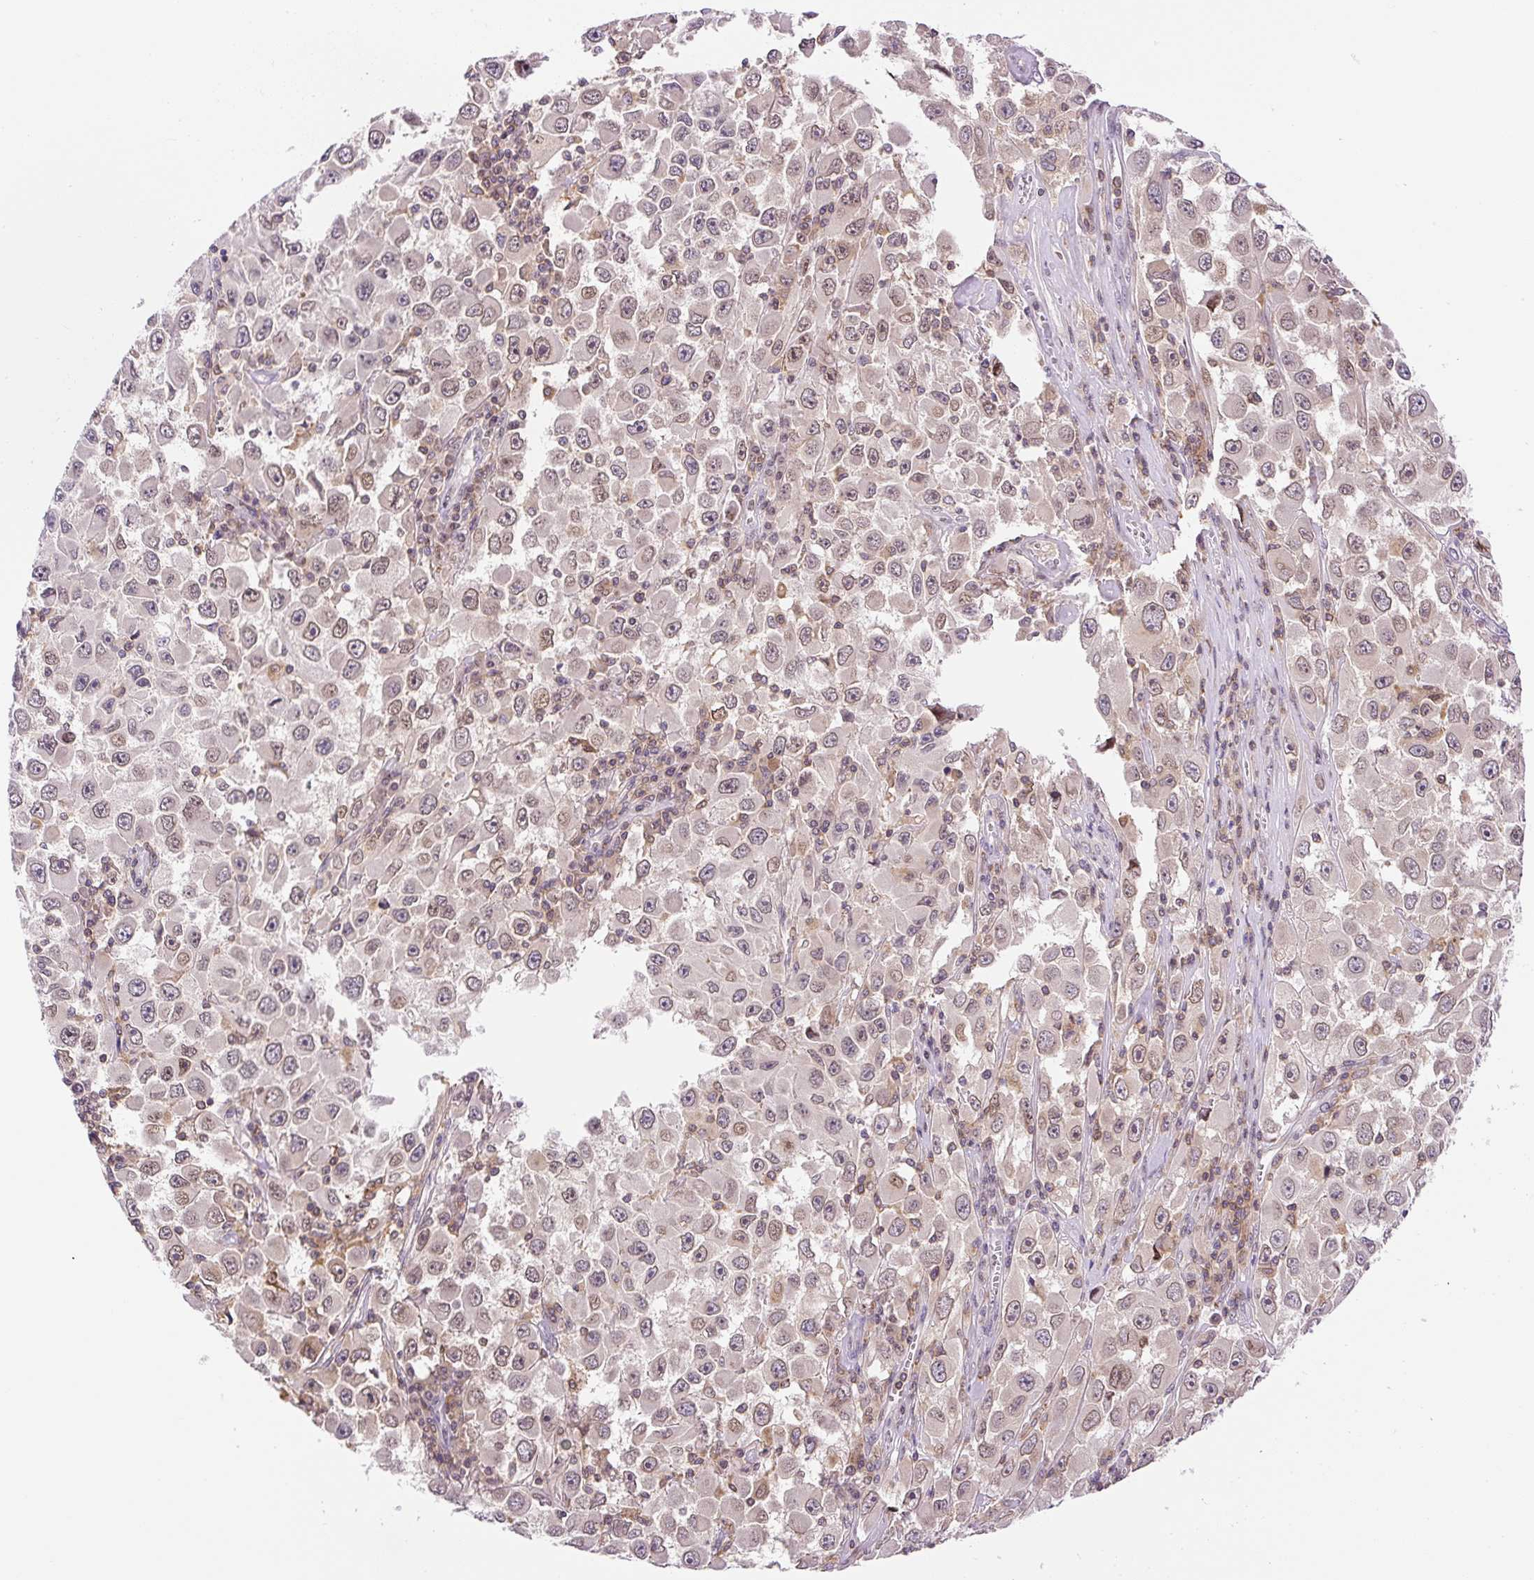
{"staining": {"intensity": "weak", "quantity": ">75%", "location": "nuclear"}, "tissue": "melanoma", "cell_type": "Tumor cells", "image_type": "cancer", "snomed": [{"axis": "morphology", "description": "Malignant melanoma, Metastatic site"}, {"axis": "topography", "description": "Lymph node"}], "caption": "IHC histopathology image of neoplastic tissue: malignant melanoma (metastatic site) stained using immunohistochemistry reveals low levels of weak protein expression localized specifically in the nuclear of tumor cells, appearing as a nuclear brown color.", "gene": "CARD11", "patient": {"sex": "female", "age": 67}}